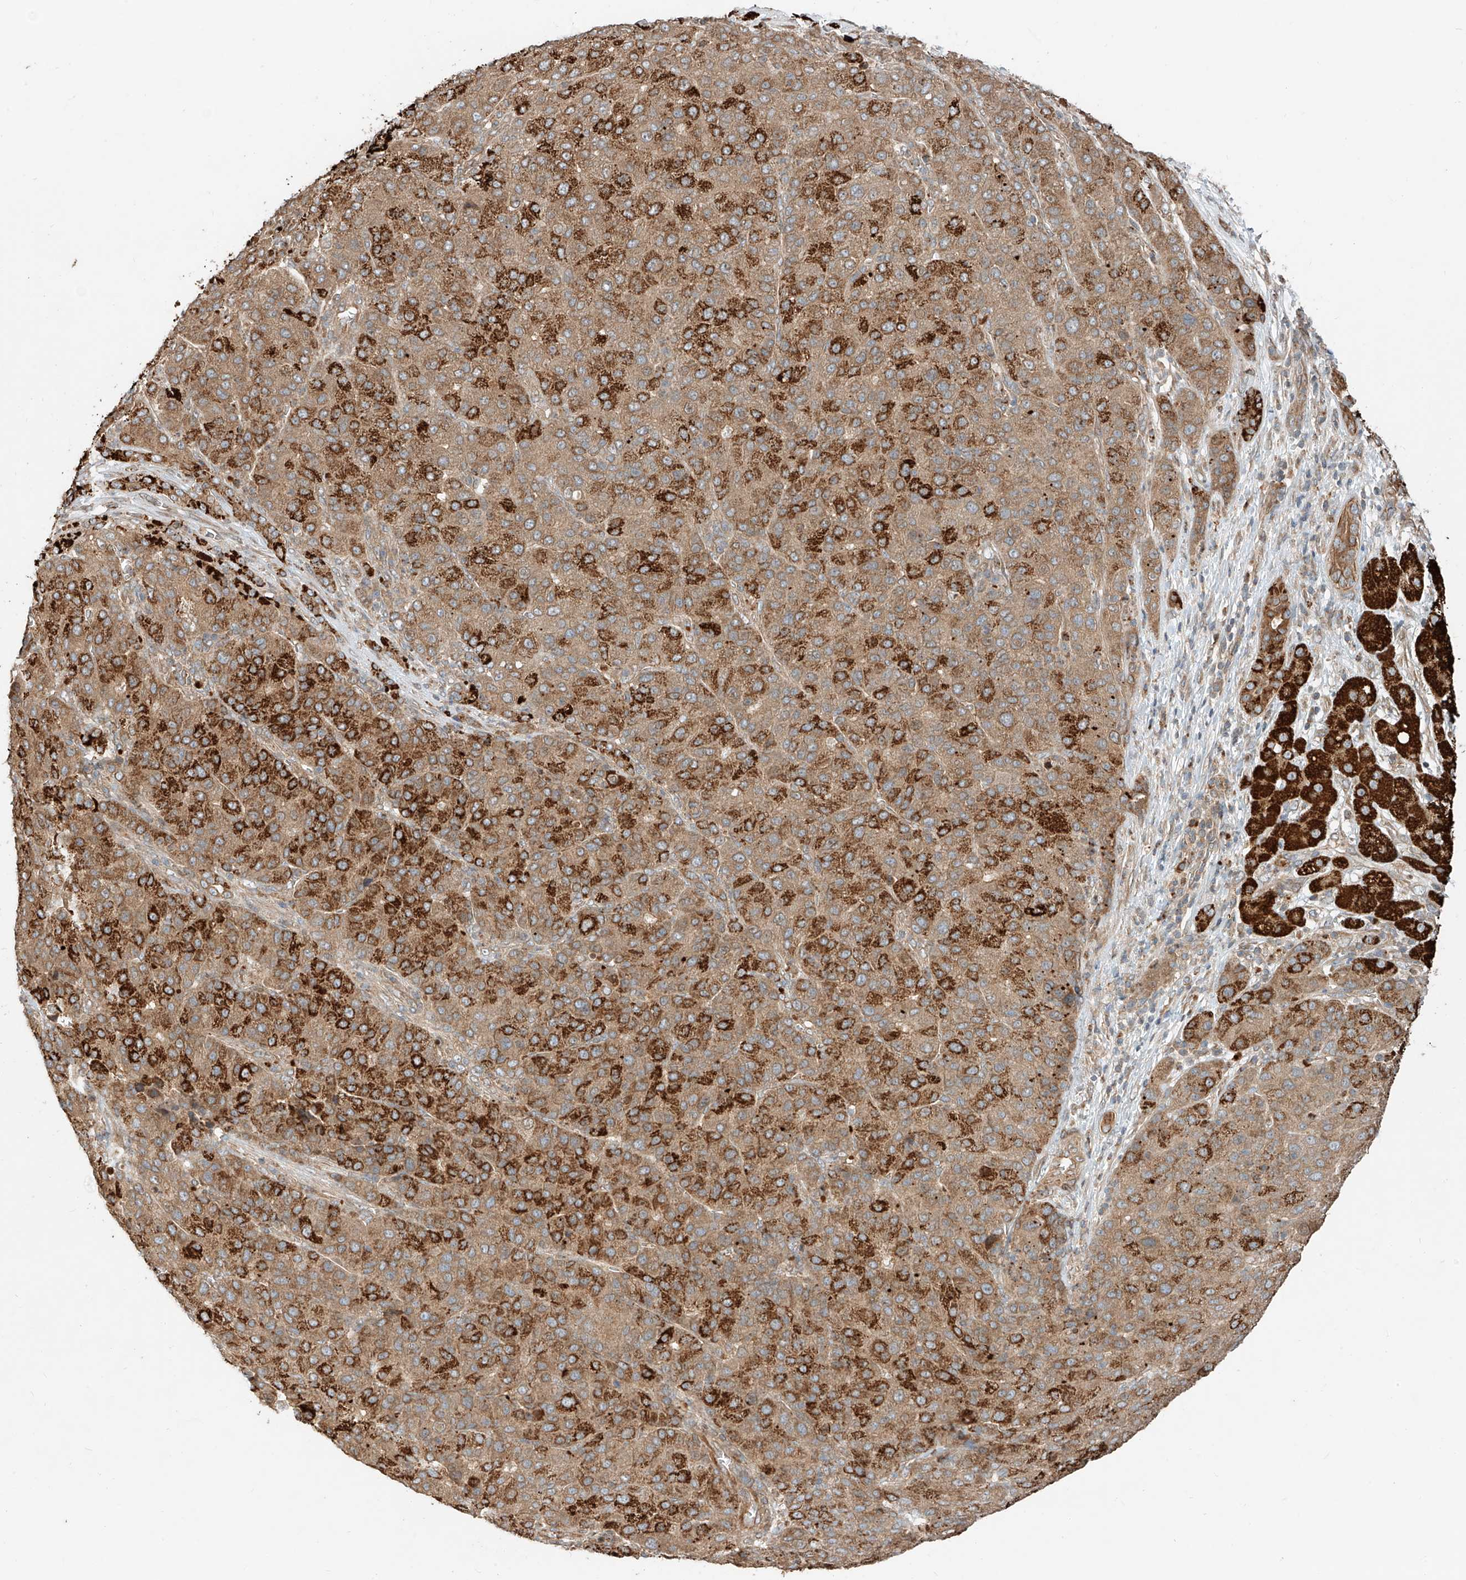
{"staining": {"intensity": "strong", "quantity": ">75%", "location": "cytoplasmic/membranous"}, "tissue": "liver cancer", "cell_type": "Tumor cells", "image_type": "cancer", "snomed": [{"axis": "morphology", "description": "Carcinoma, Hepatocellular, NOS"}, {"axis": "topography", "description": "Liver"}], "caption": "A brown stain shows strong cytoplasmic/membranous positivity of a protein in liver cancer tumor cells.", "gene": "CEP162", "patient": {"sex": "male", "age": 65}}